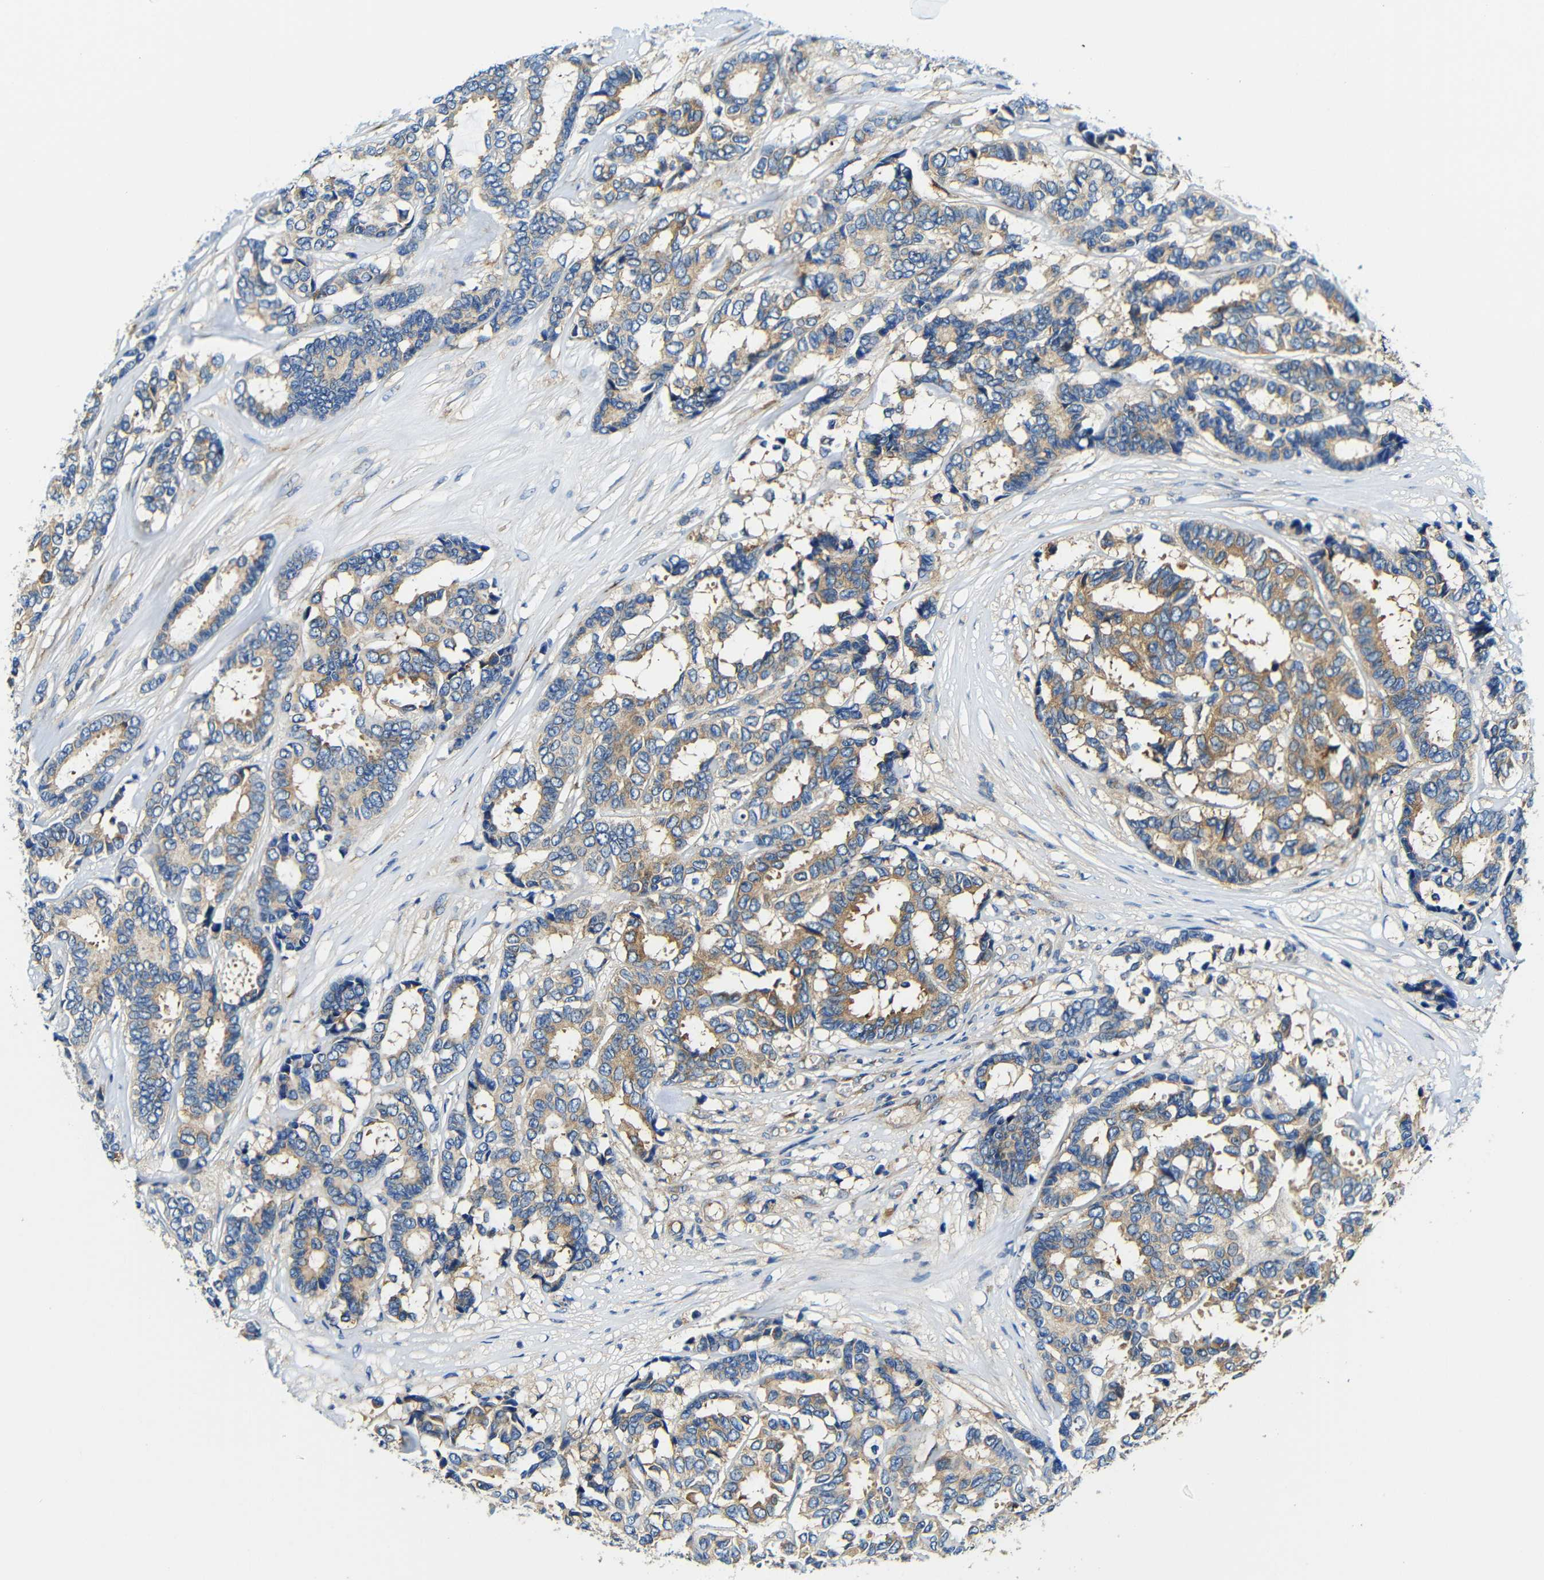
{"staining": {"intensity": "moderate", "quantity": "25%-75%", "location": "cytoplasmic/membranous"}, "tissue": "breast cancer", "cell_type": "Tumor cells", "image_type": "cancer", "snomed": [{"axis": "morphology", "description": "Duct carcinoma"}, {"axis": "topography", "description": "Breast"}], "caption": "A histopathology image of human intraductal carcinoma (breast) stained for a protein demonstrates moderate cytoplasmic/membranous brown staining in tumor cells.", "gene": "USO1", "patient": {"sex": "female", "age": 87}}